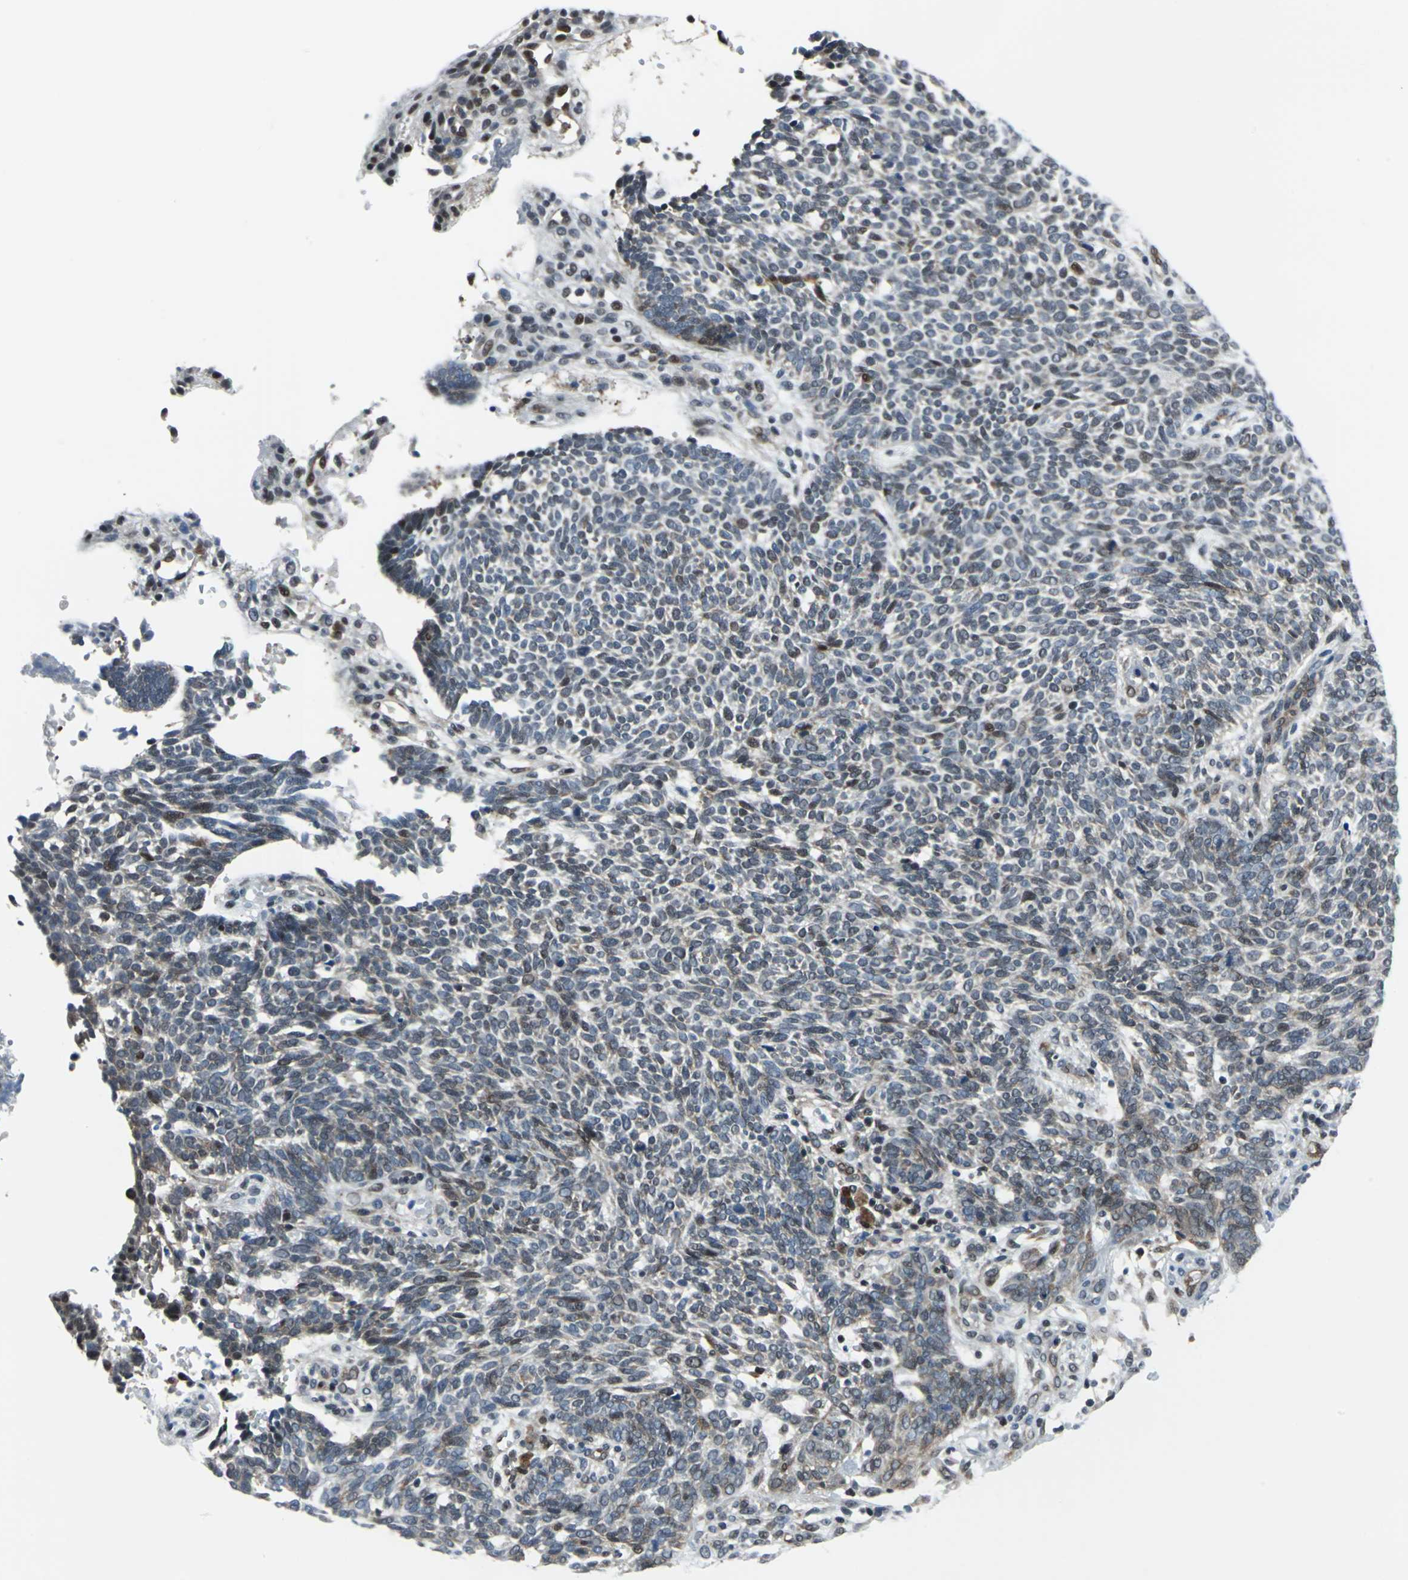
{"staining": {"intensity": "moderate", "quantity": "<25%", "location": "cytoplasmic/membranous"}, "tissue": "skin cancer", "cell_type": "Tumor cells", "image_type": "cancer", "snomed": [{"axis": "morphology", "description": "Normal tissue, NOS"}, {"axis": "morphology", "description": "Basal cell carcinoma"}, {"axis": "topography", "description": "Skin"}], "caption": "Immunohistochemical staining of human basal cell carcinoma (skin) displays low levels of moderate cytoplasmic/membranous protein staining in about <25% of tumor cells.", "gene": "POLR3K", "patient": {"sex": "male", "age": 87}}